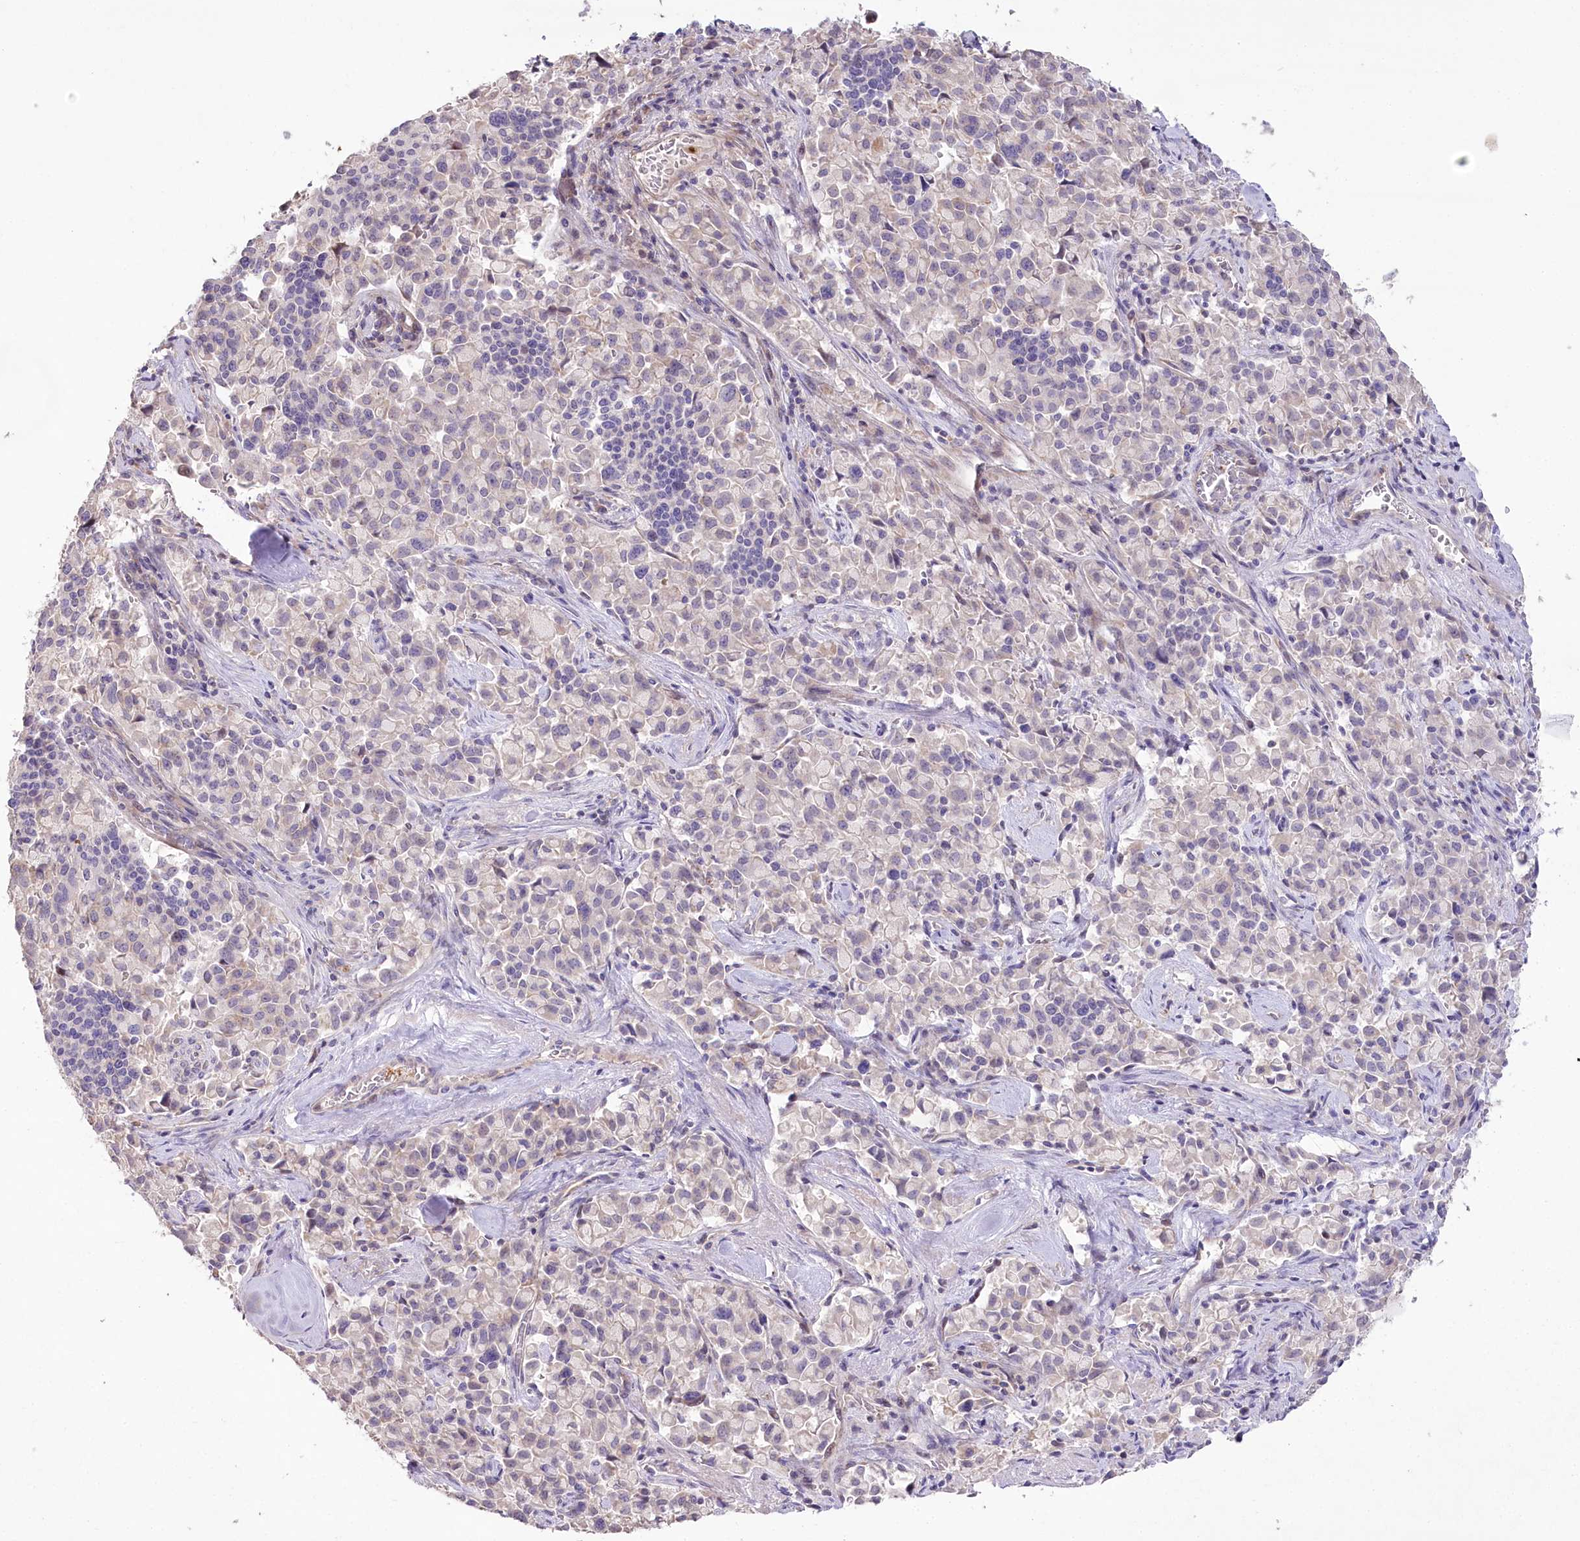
{"staining": {"intensity": "negative", "quantity": "none", "location": "none"}, "tissue": "pancreatic cancer", "cell_type": "Tumor cells", "image_type": "cancer", "snomed": [{"axis": "morphology", "description": "Adenocarcinoma, NOS"}, {"axis": "topography", "description": "Pancreas"}], "caption": "The photomicrograph shows no staining of tumor cells in pancreatic cancer.", "gene": "SLC6A11", "patient": {"sex": "male", "age": 65}}